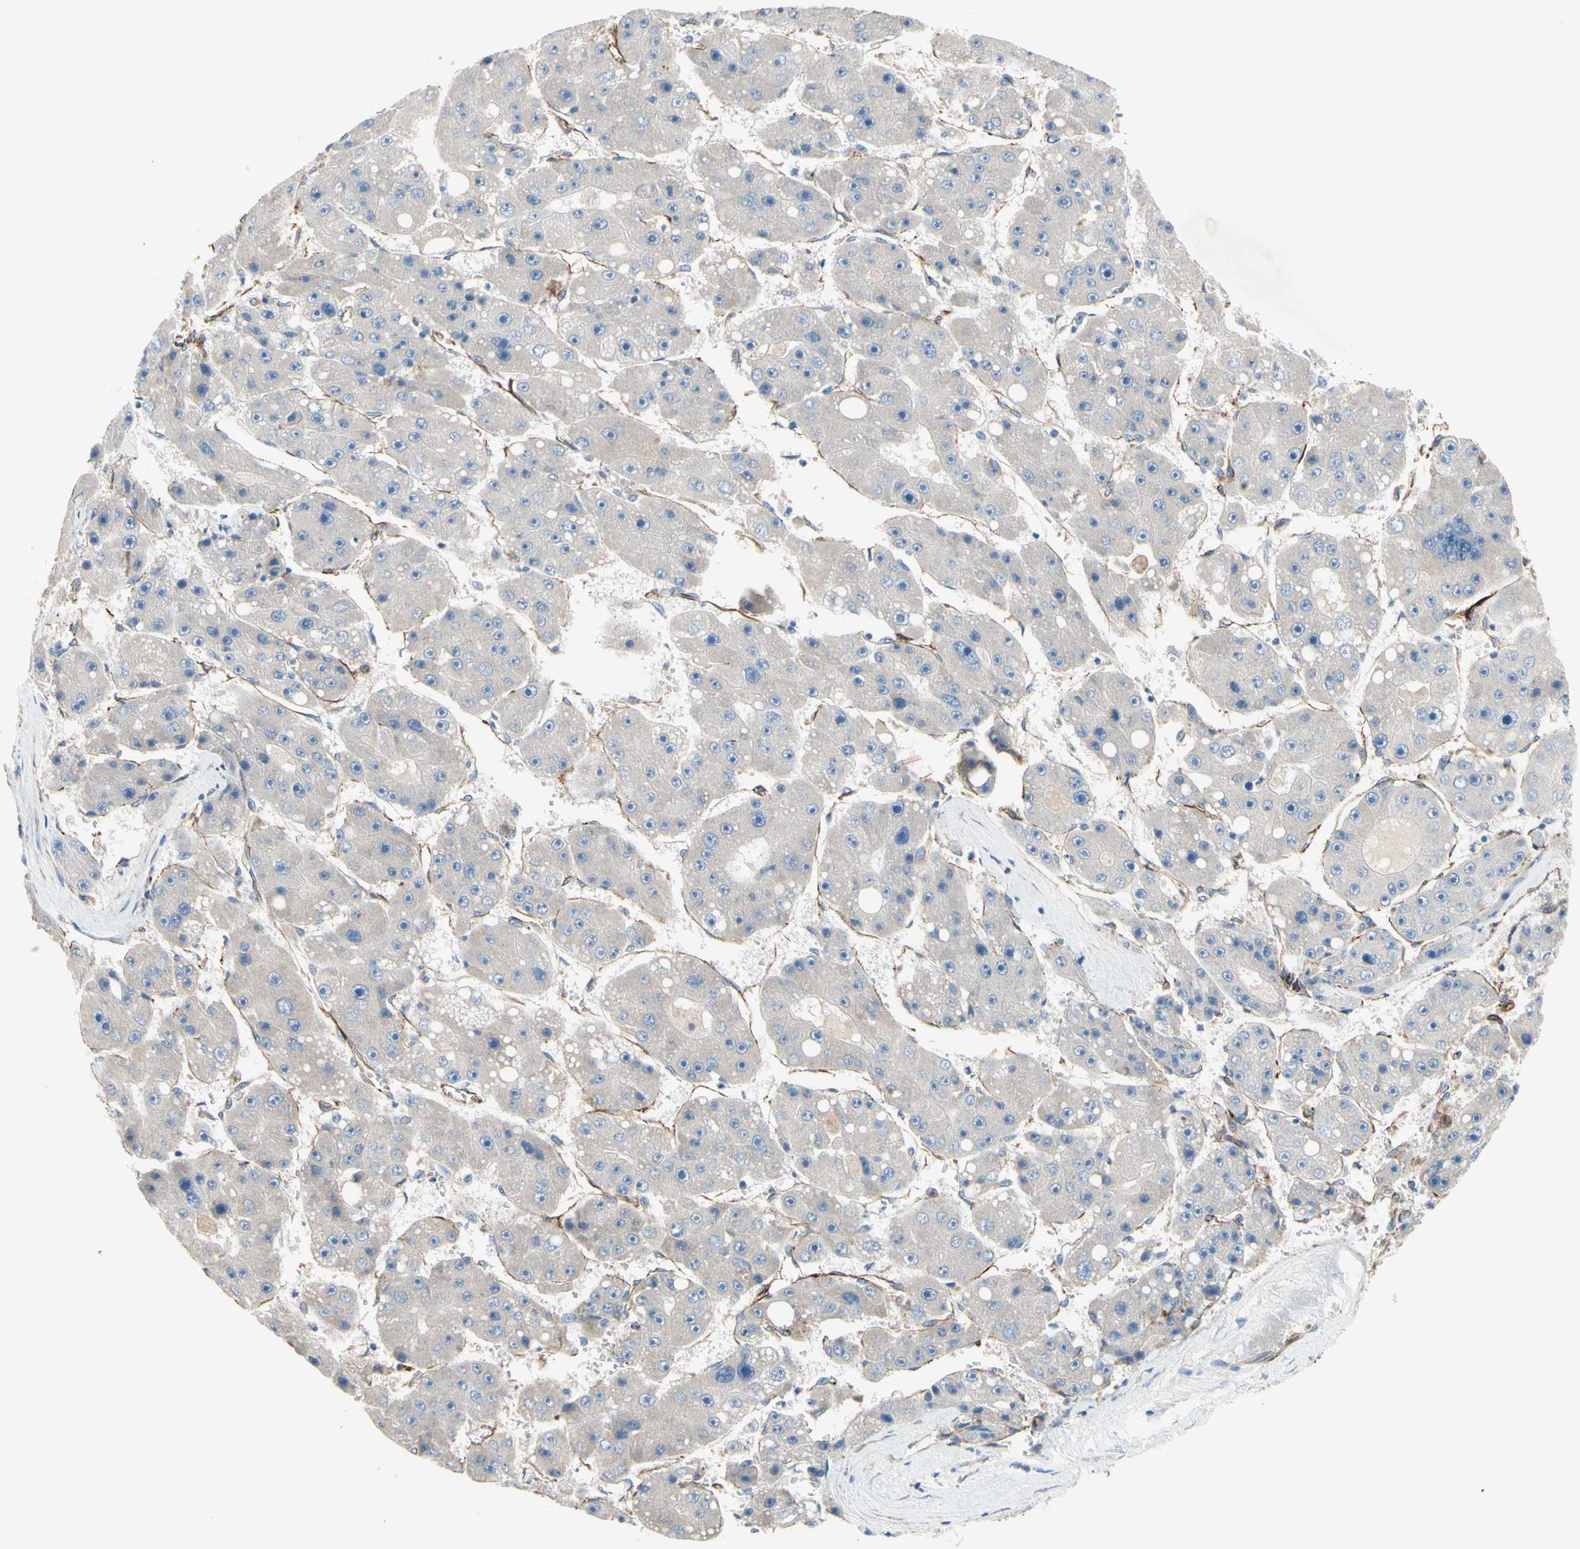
{"staining": {"intensity": "negative", "quantity": "none", "location": "none"}, "tissue": "liver cancer", "cell_type": "Tumor cells", "image_type": "cancer", "snomed": [{"axis": "morphology", "description": "Carcinoma, Hepatocellular, NOS"}, {"axis": "topography", "description": "Liver"}], "caption": "A histopathology image of liver cancer (hepatocellular carcinoma) stained for a protein reveals no brown staining in tumor cells.", "gene": "TRAF2", "patient": {"sex": "female", "age": 61}}